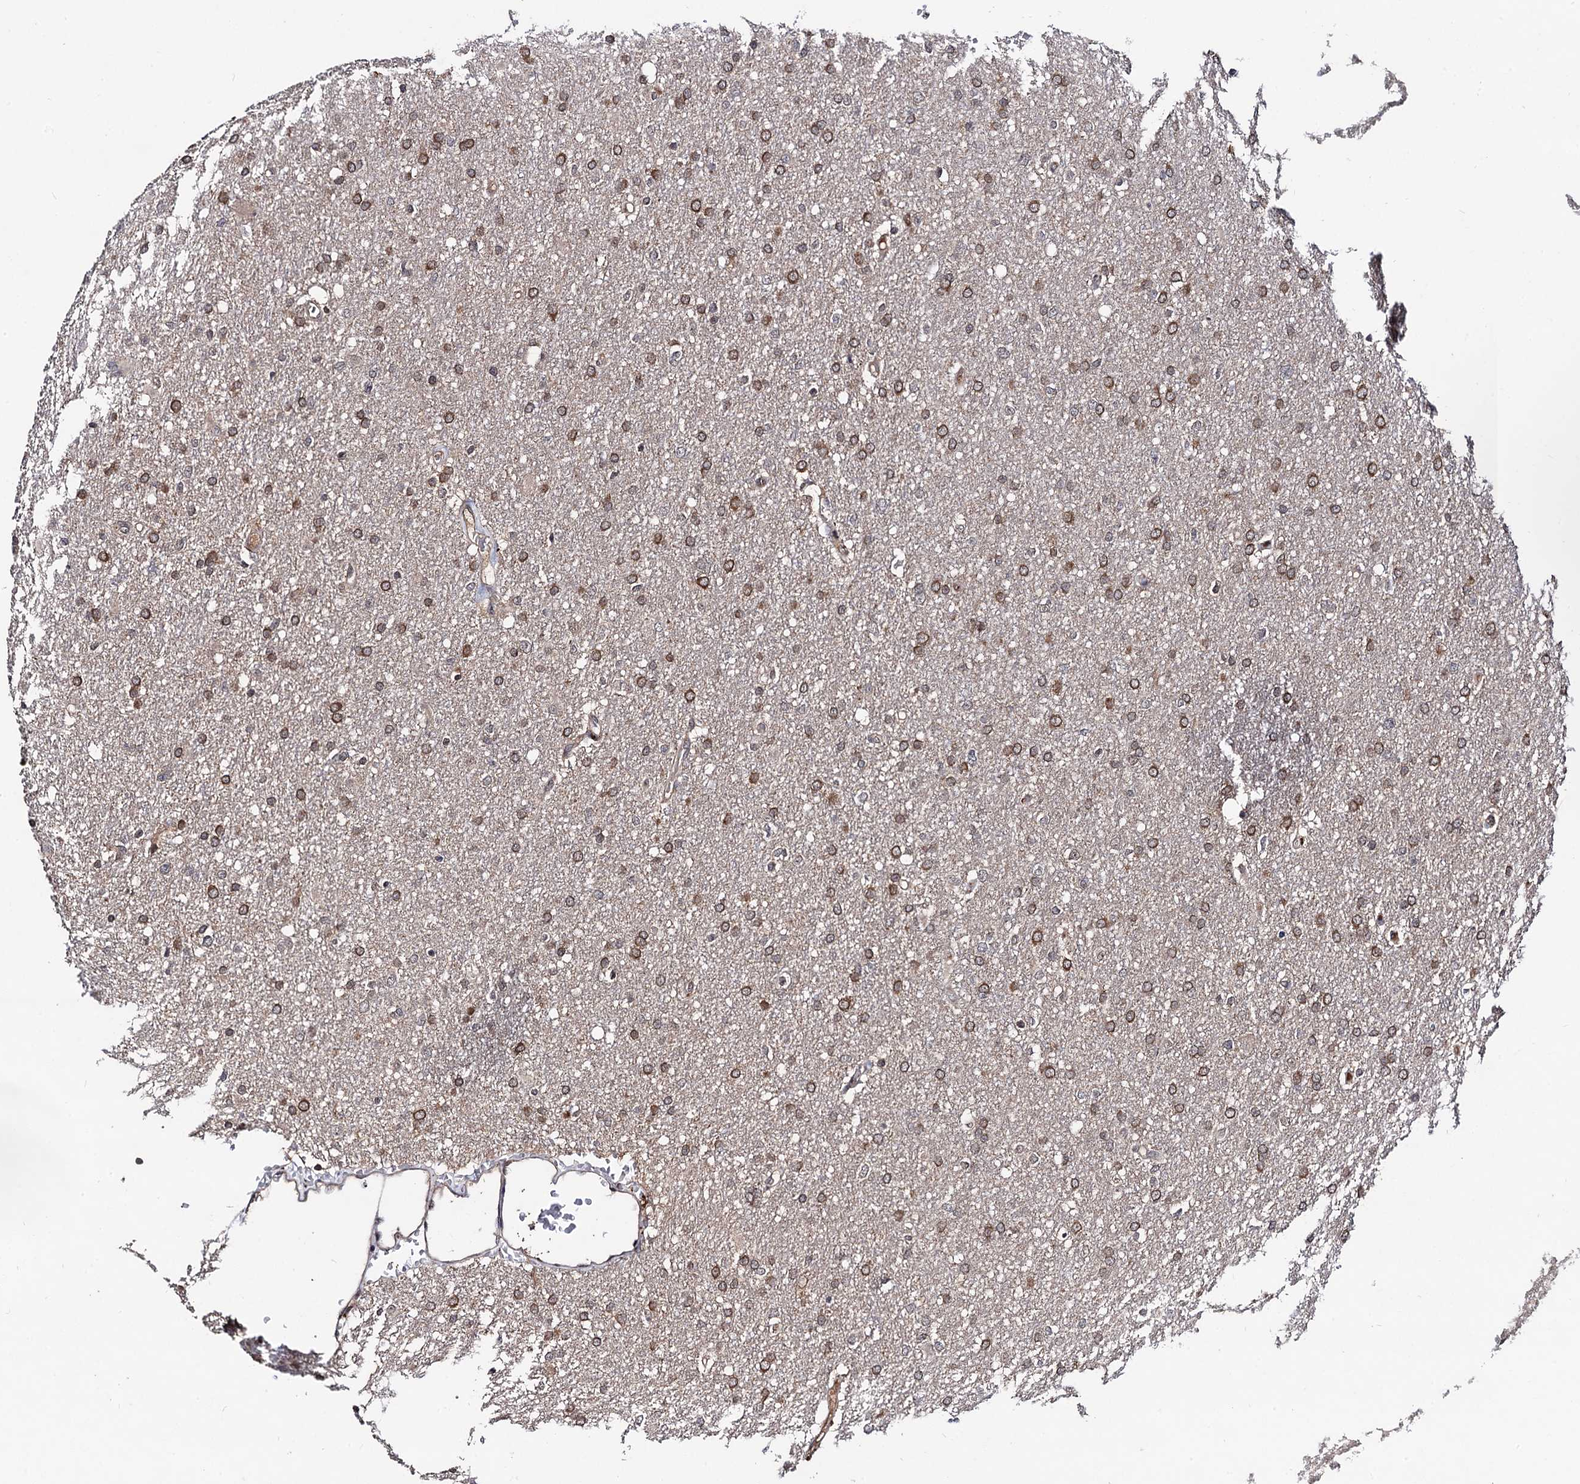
{"staining": {"intensity": "moderate", "quantity": ">75%", "location": "cytoplasmic/membranous"}, "tissue": "glioma", "cell_type": "Tumor cells", "image_type": "cancer", "snomed": [{"axis": "morphology", "description": "Glioma, malignant, High grade"}, {"axis": "topography", "description": "Cerebral cortex"}], "caption": "About >75% of tumor cells in human glioma display moderate cytoplasmic/membranous protein expression as visualized by brown immunohistochemical staining.", "gene": "MICAL2", "patient": {"sex": "female", "age": 36}}